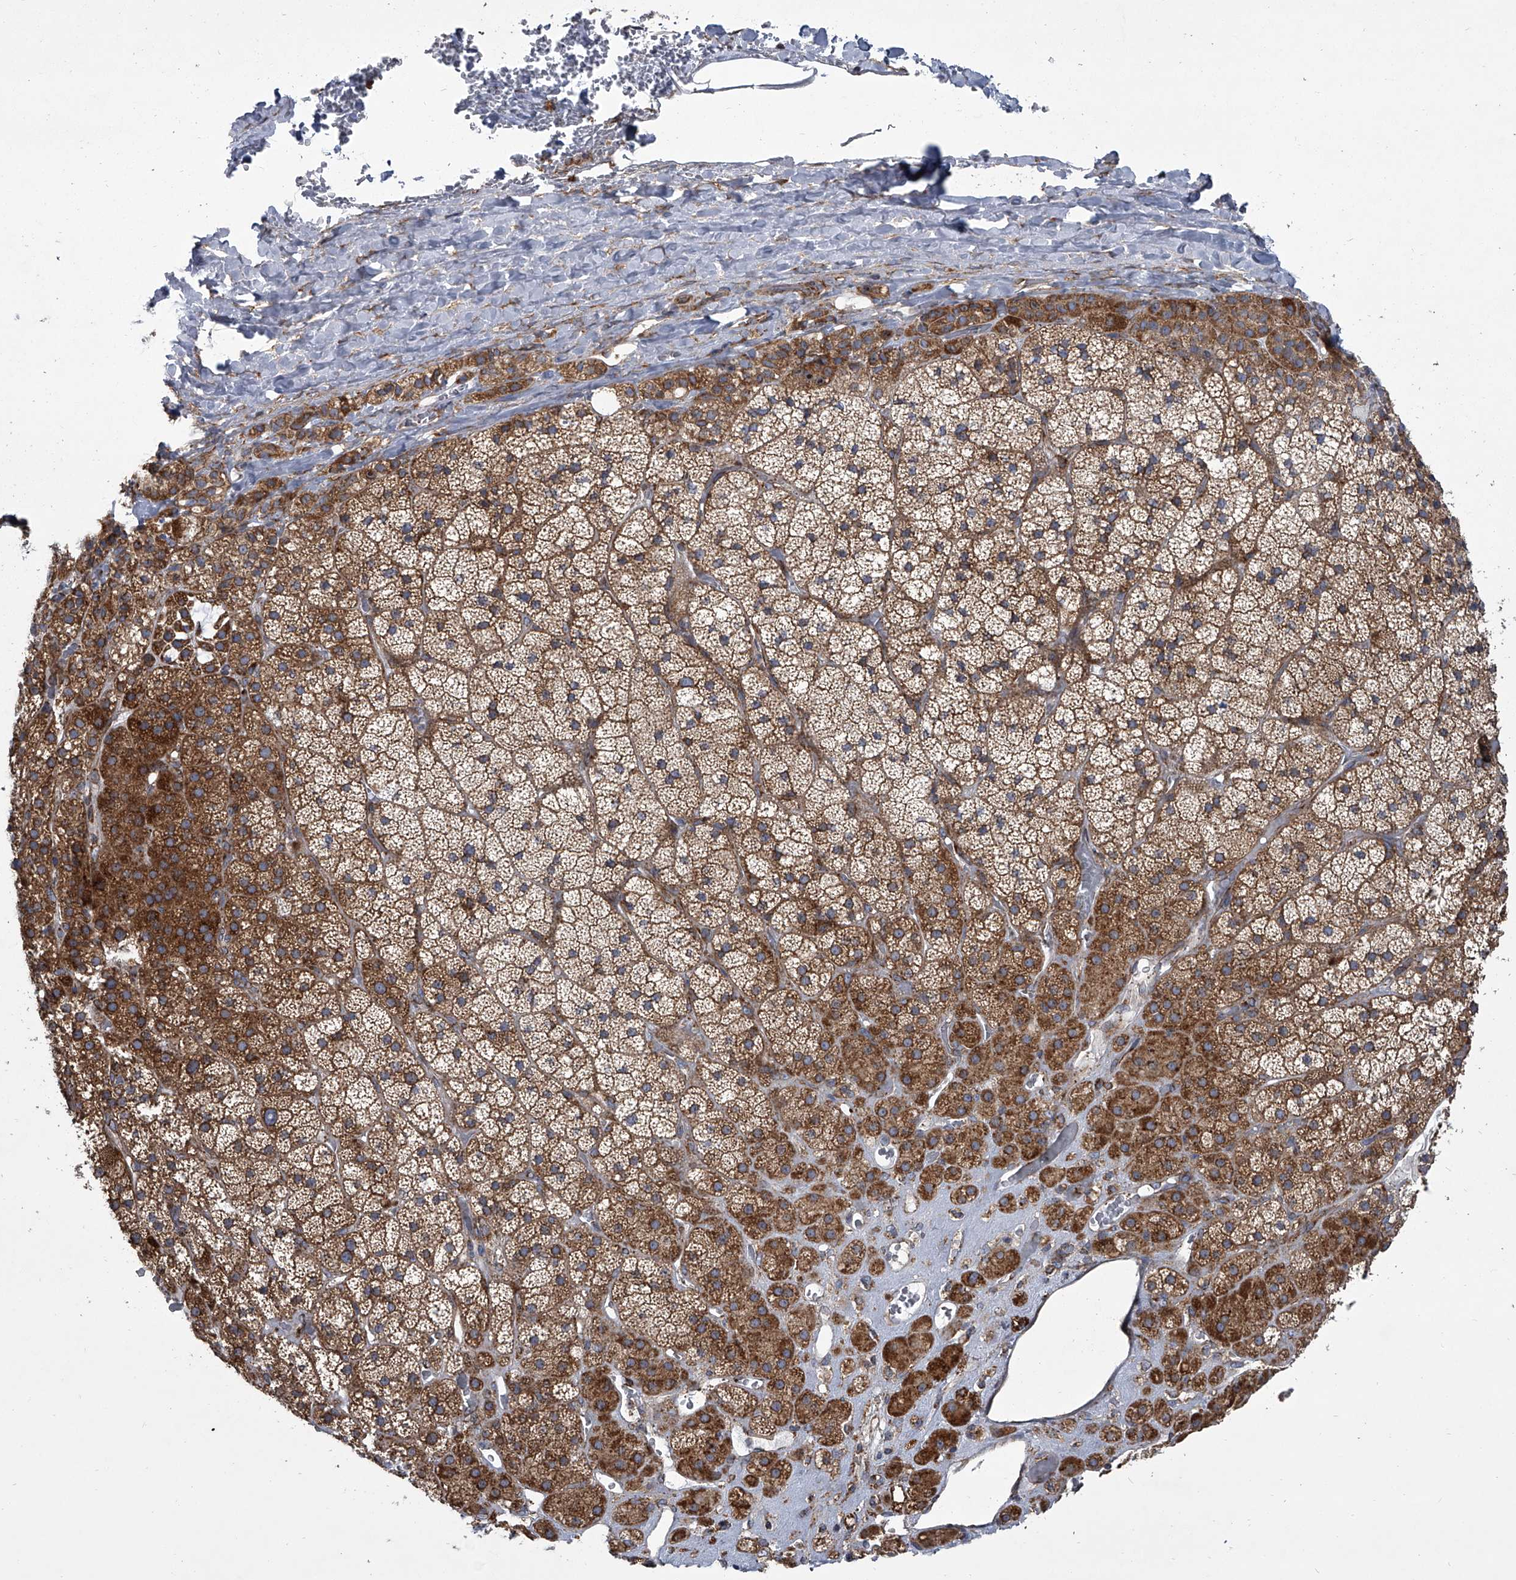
{"staining": {"intensity": "moderate", "quantity": ">75%", "location": "cytoplasmic/membranous"}, "tissue": "adrenal gland", "cell_type": "Glandular cells", "image_type": "normal", "snomed": [{"axis": "morphology", "description": "Normal tissue, NOS"}, {"axis": "topography", "description": "Adrenal gland"}], "caption": "Glandular cells show moderate cytoplasmic/membranous staining in about >75% of cells in unremarkable adrenal gland. The protein is shown in brown color, while the nuclei are stained blue.", "gene": "ZC3H15", "patient": {"sex": "male", "age": 57}}